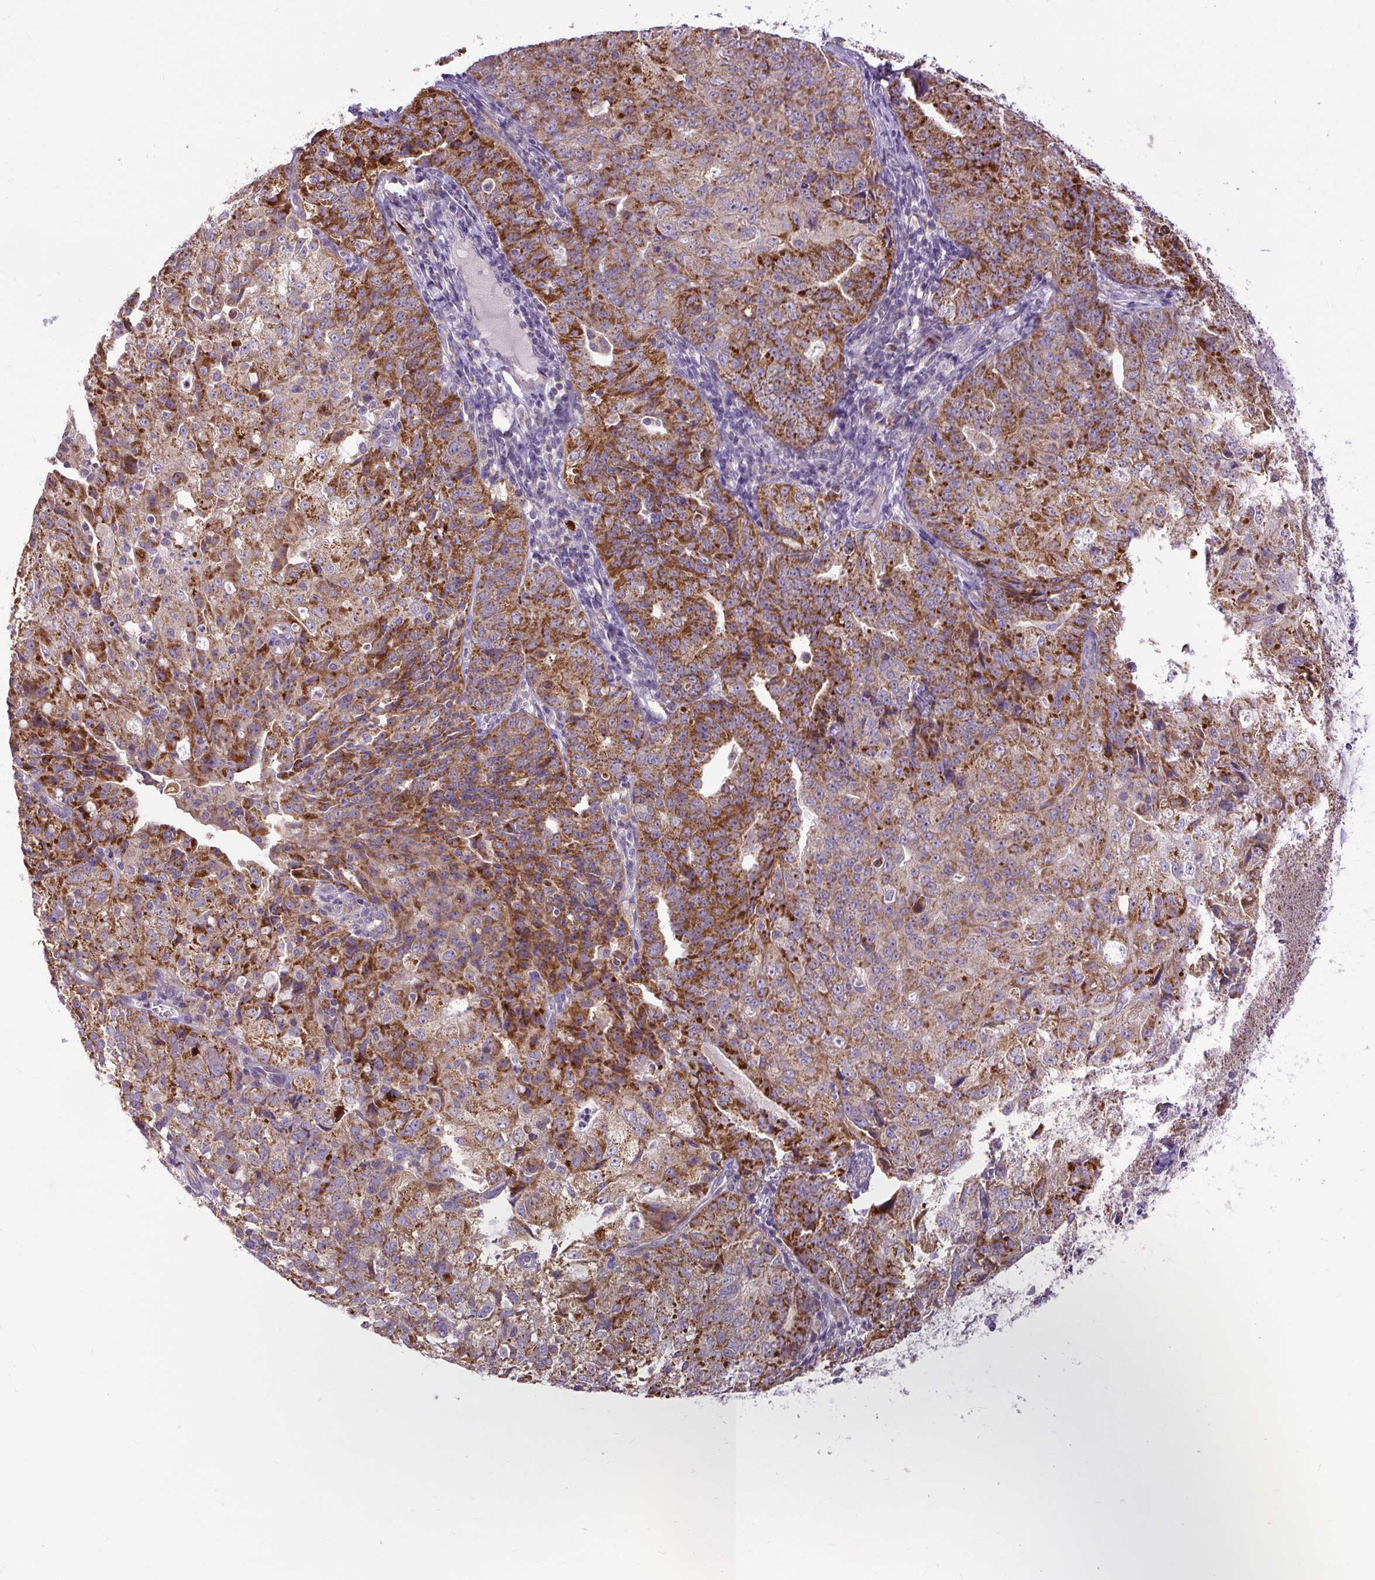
{"staining": {"intensity": "strong", "quantity": "25%-75%", "location": "cytoplasmic/membranous"}, "tissue": "endometrial cancer", "cell_type": "Tumor cells", "image_type": "cancer", "snomed": [{"axis": "morphology", "description": "Adenocarcinoma, NOS"}, {"axis": "topography", "description": "Endometrium"}], "caption": "Endometrial cancer (adenocarcinoma) tissue reveals strong cytoplasmic/membranous staining in about 25%-75% of tumor cells", "gene": "TM2D3", "patient": {"sex": "female", "age": 61}}